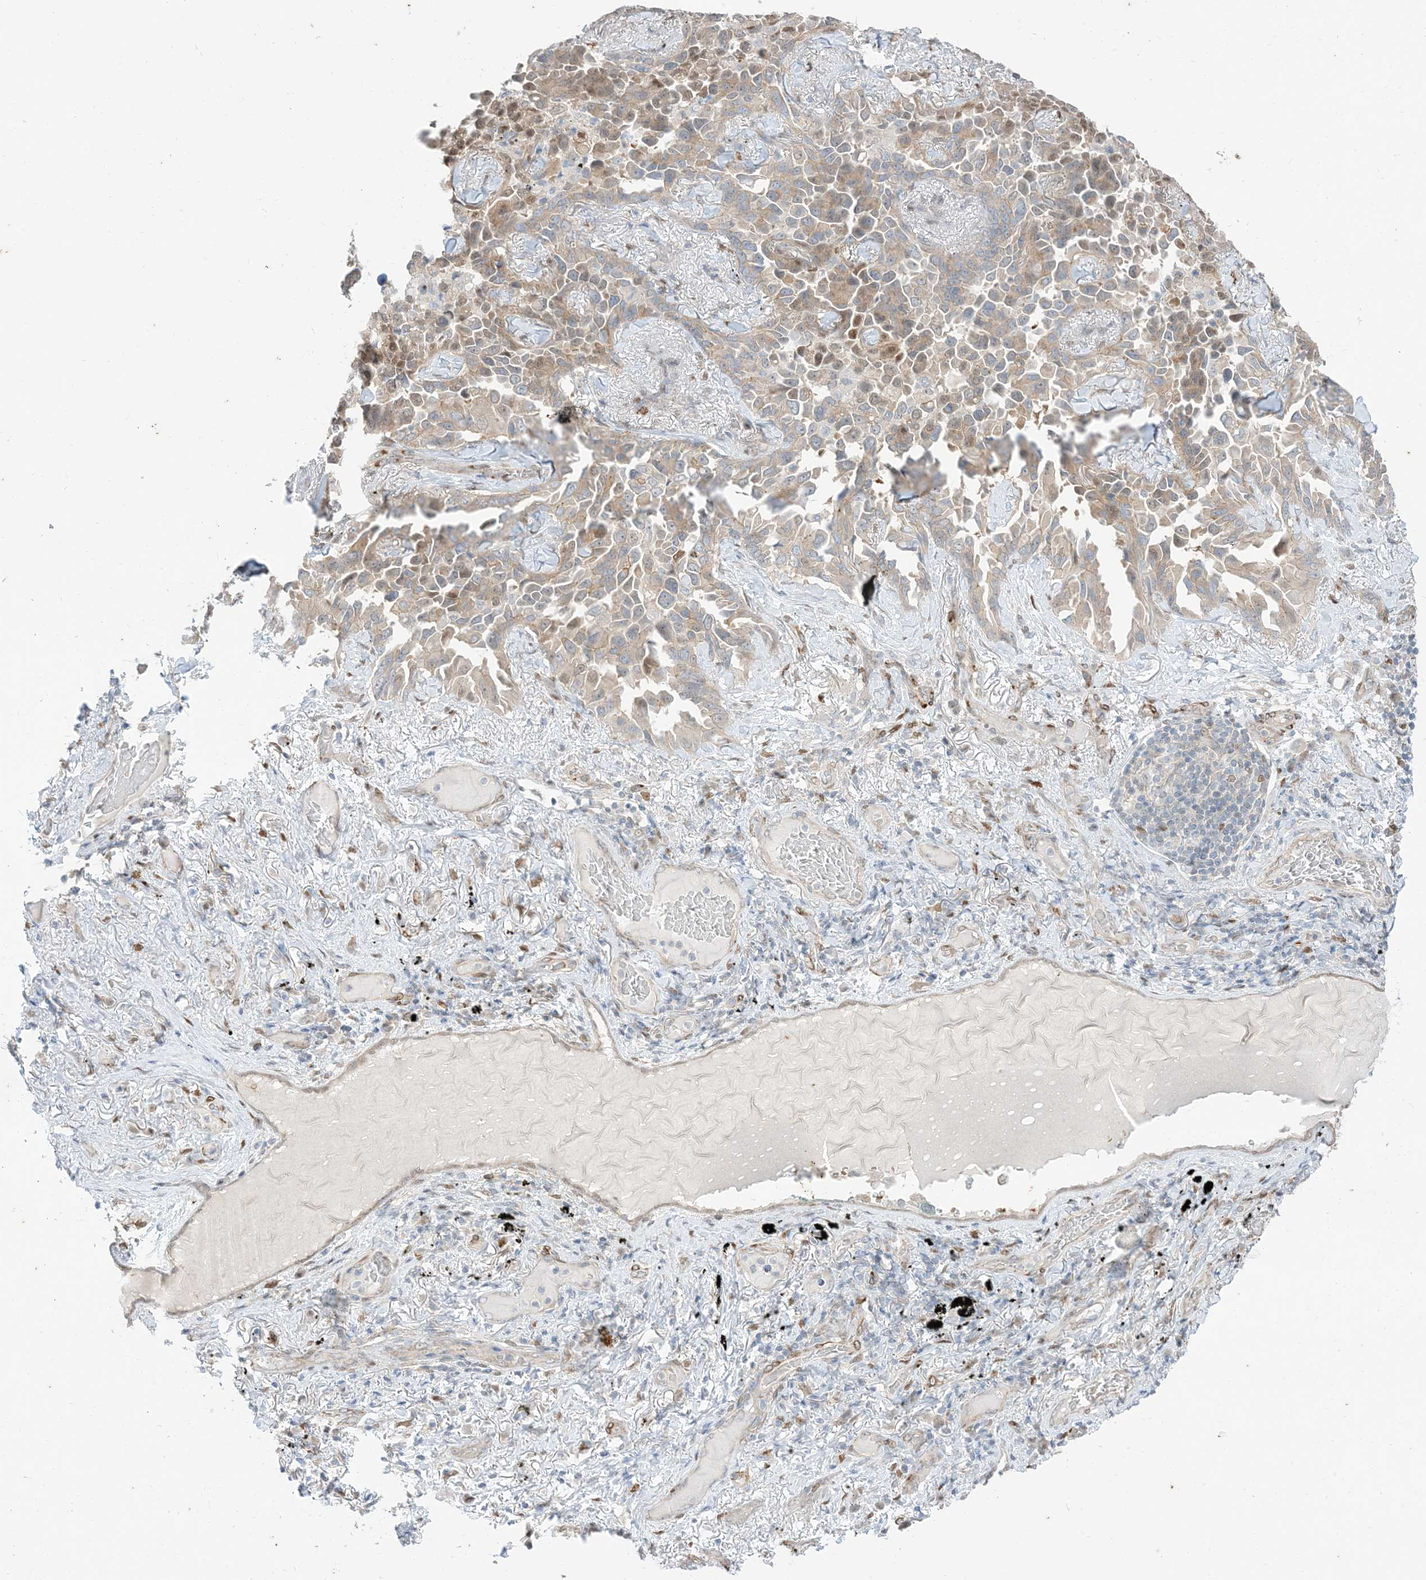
{"staining": {"intensity": "moderate", "quantity": "<25%", "location": "cytoplasmic/membranous"}, "tissue": "lung cancer", "cell_type": "Tumor cells", "image_type": "cancer", "snomed": [{"axis": "morphology", "description": "Adenocarcinoma, NOS"}, {"axis": "topography", "description": "Lung"}], "caption": "Tumor cells display low levels of moderate cytoplasmic/membranous expression in about <25% of cells in human adenocarcinoma (lung). The protein is stained brown, and the nuclei are stained in blue (DAB IHC with brightfield microscopy, high magnification).", "gene": "RIN1", "patient": {"sex": "female", "age": 67}}